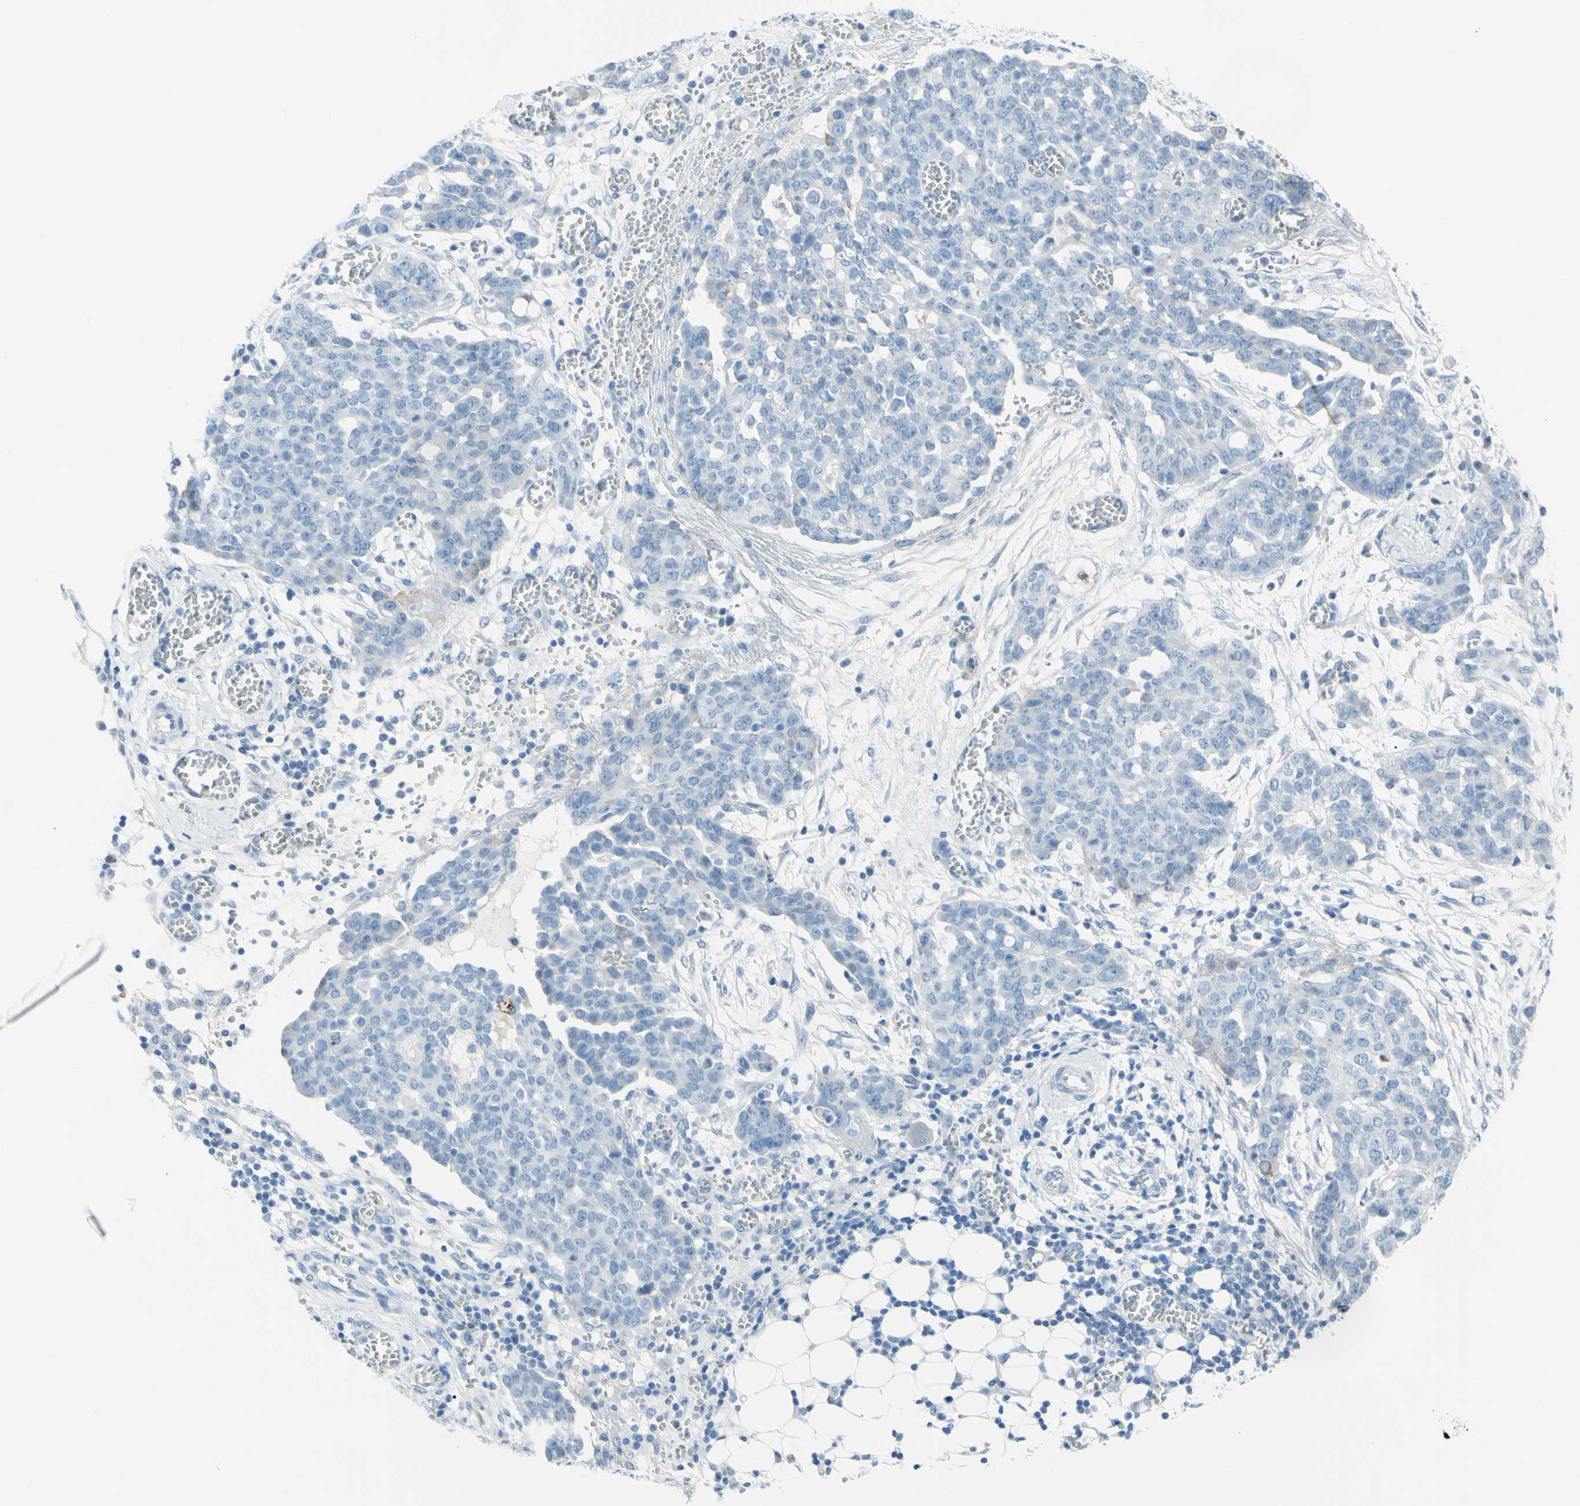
{"staining": {"intensity": "negative", "quantity": "none", "location": "none"}, "tissue": "ovarian cancer", "cell_type": "Tumor cells", "image_type": "cancer", "snomed": [{"axis": "morphology", "description": "Cystadenocarcinoma, serous, NOS"}, {"axis": "topography", "description": "Soft tissue"}, {"axis": "topography", "description": "Ovary"}], "caption": "Photomicrograph shows no protein staining in tumor cells of ovarian serous cystadenocarcinoma tissue.", "gene": "TFPI2", "patient": {"sex": "female", "age": 57}}